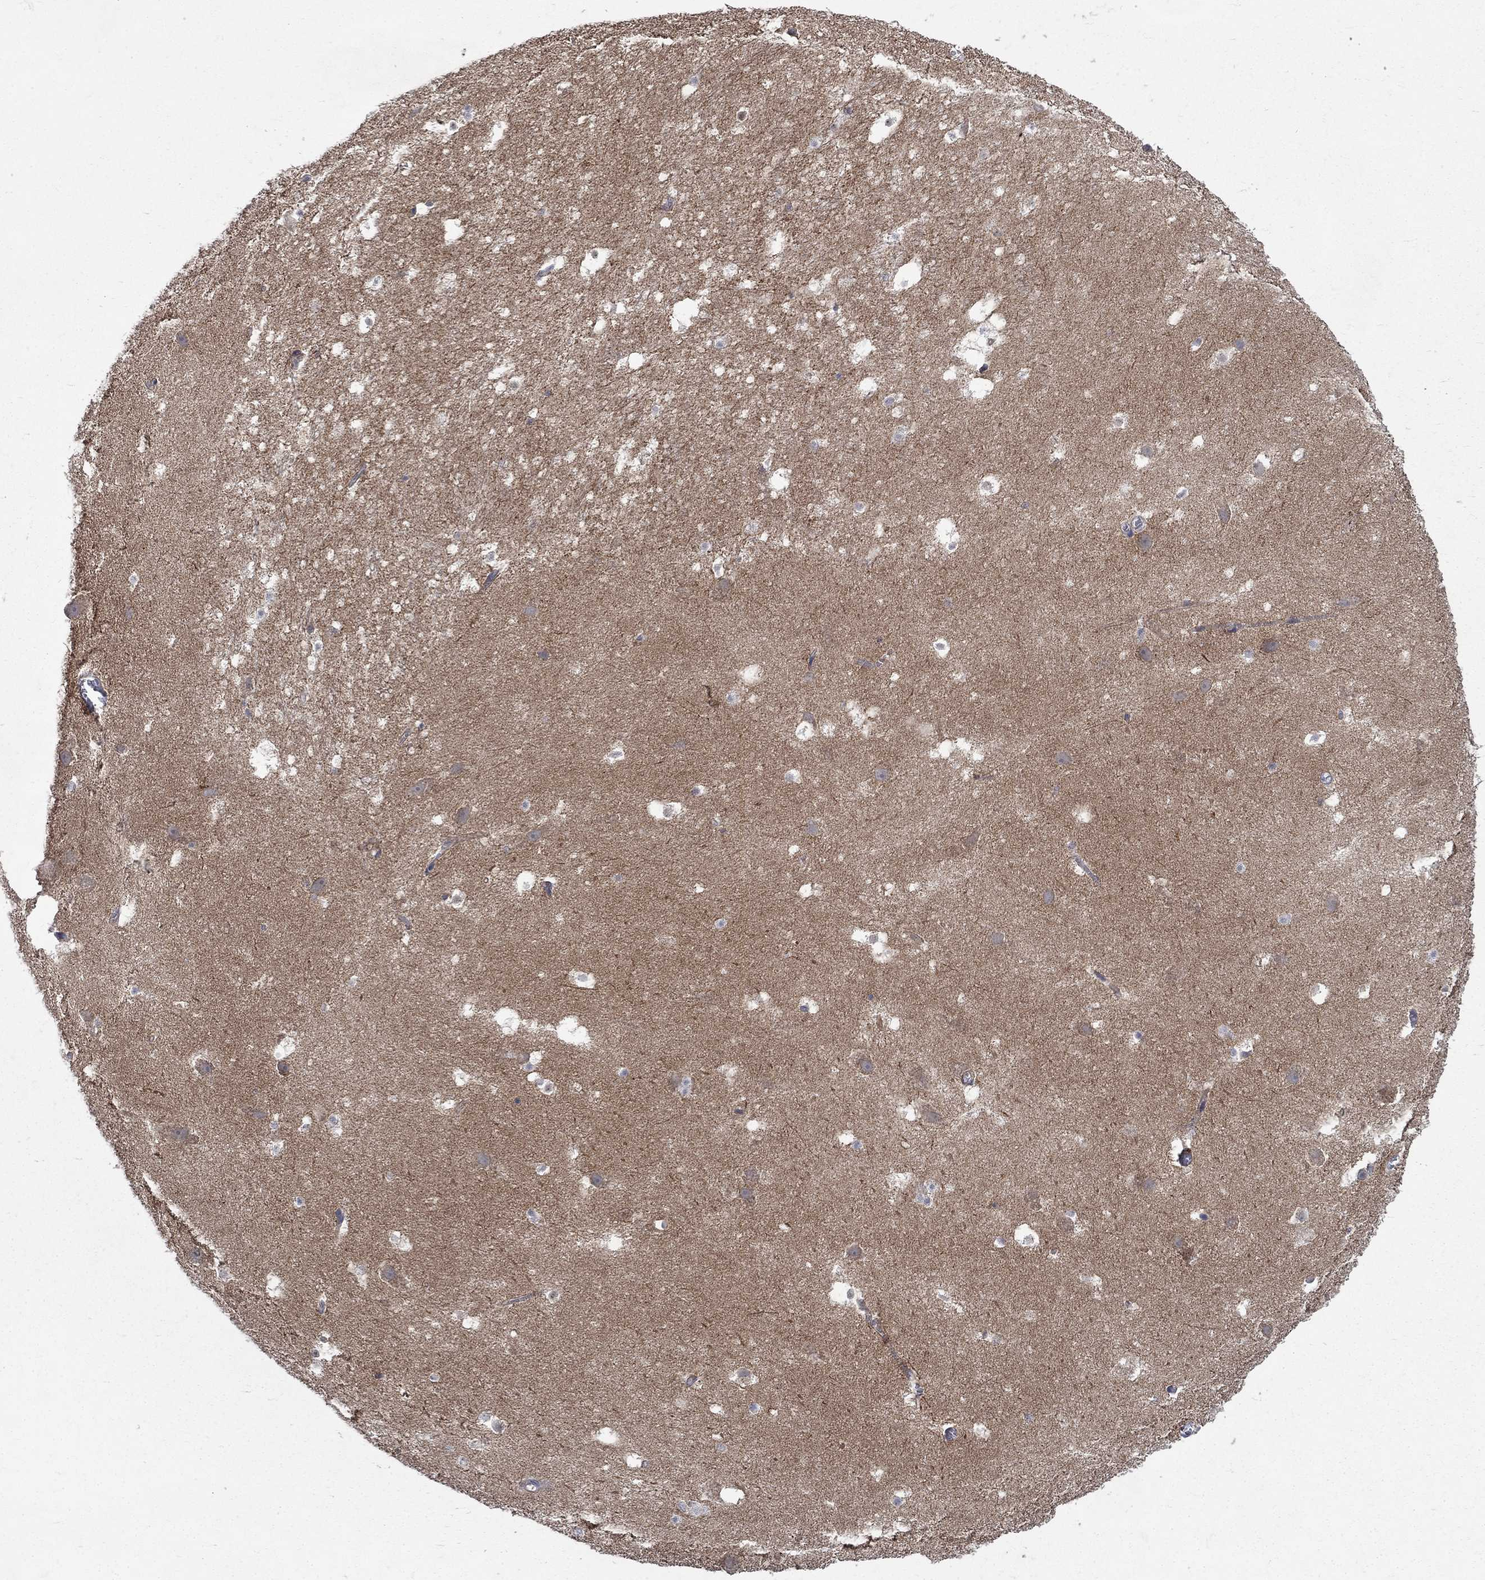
{"staining": {"intensity": "negative", "quantity": "none", "location": "none"}, "tissue": "hippocampus", "cell_type": "Glial cells", "image_type": "normal", "snomed": [{"axis": "morphology", "description": "Normal tissue, NOS"}, {"axis": "topography", "description": "Hippocampus"}], "caption": "This is an immunohistochemistry (IHC) image of benign human hippocampus. There is no positivity in glial cells.", "gene": "HSPA12A", "patient": {"sex": "male", "age": 26}}